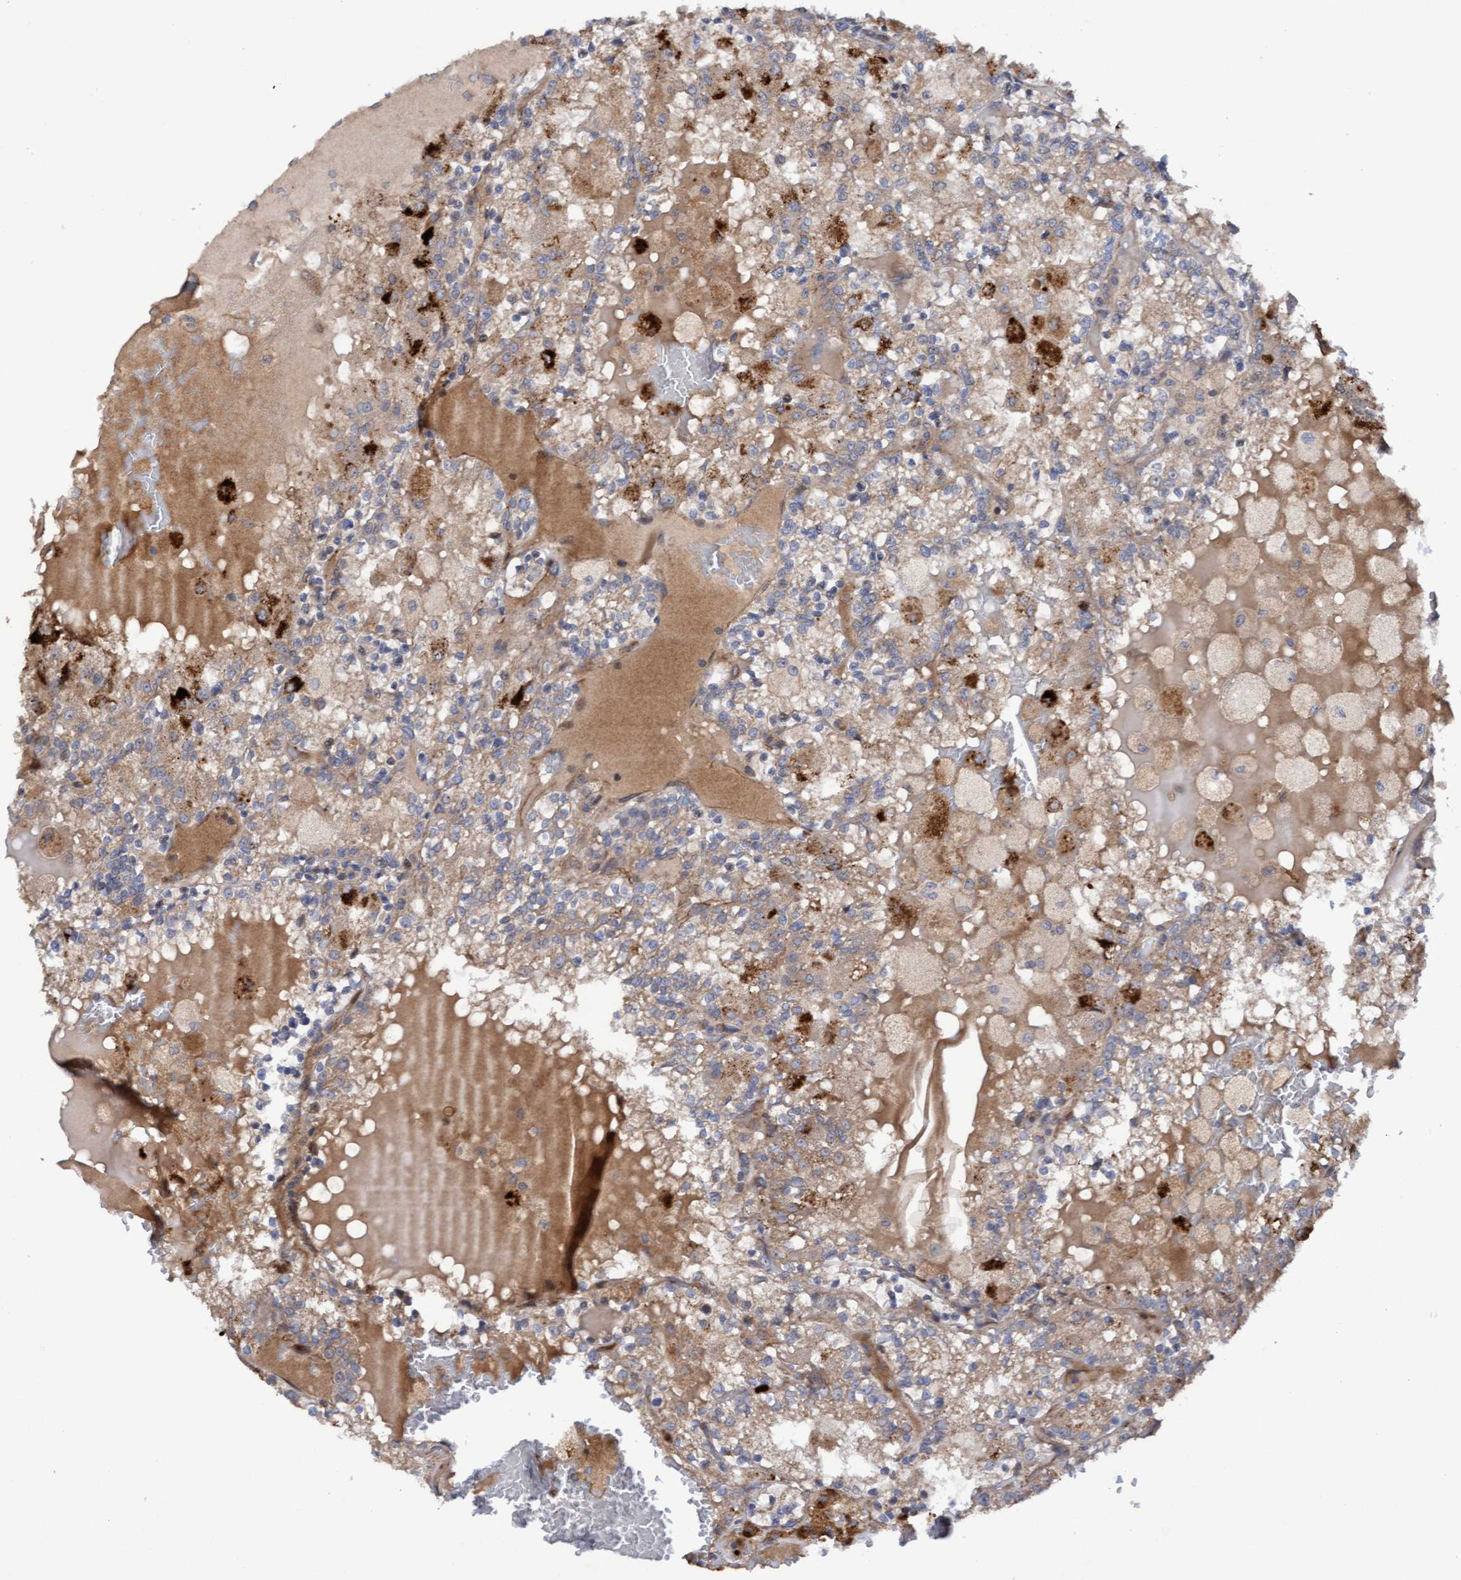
{"staining": {"intensity": "moderate", "quantity": ">75%", "location": "cytoplasmic/membranous"}, "tissue": "renal cancer", "cell_type": "Tumor cells", "image_type": "cancer", "snomed": [{"axis": "morphology", "description": "Adenocarcinoma, NOS"}, {"axis": "topography", "description": "Kidney"}], "caption": "Protein staining displays moderate cytoplasmic/membranous staining in about >75% of tumor cells in renal cancer.", "gene": "ELP5", "patient": {"sex": "female", "age": 56}}